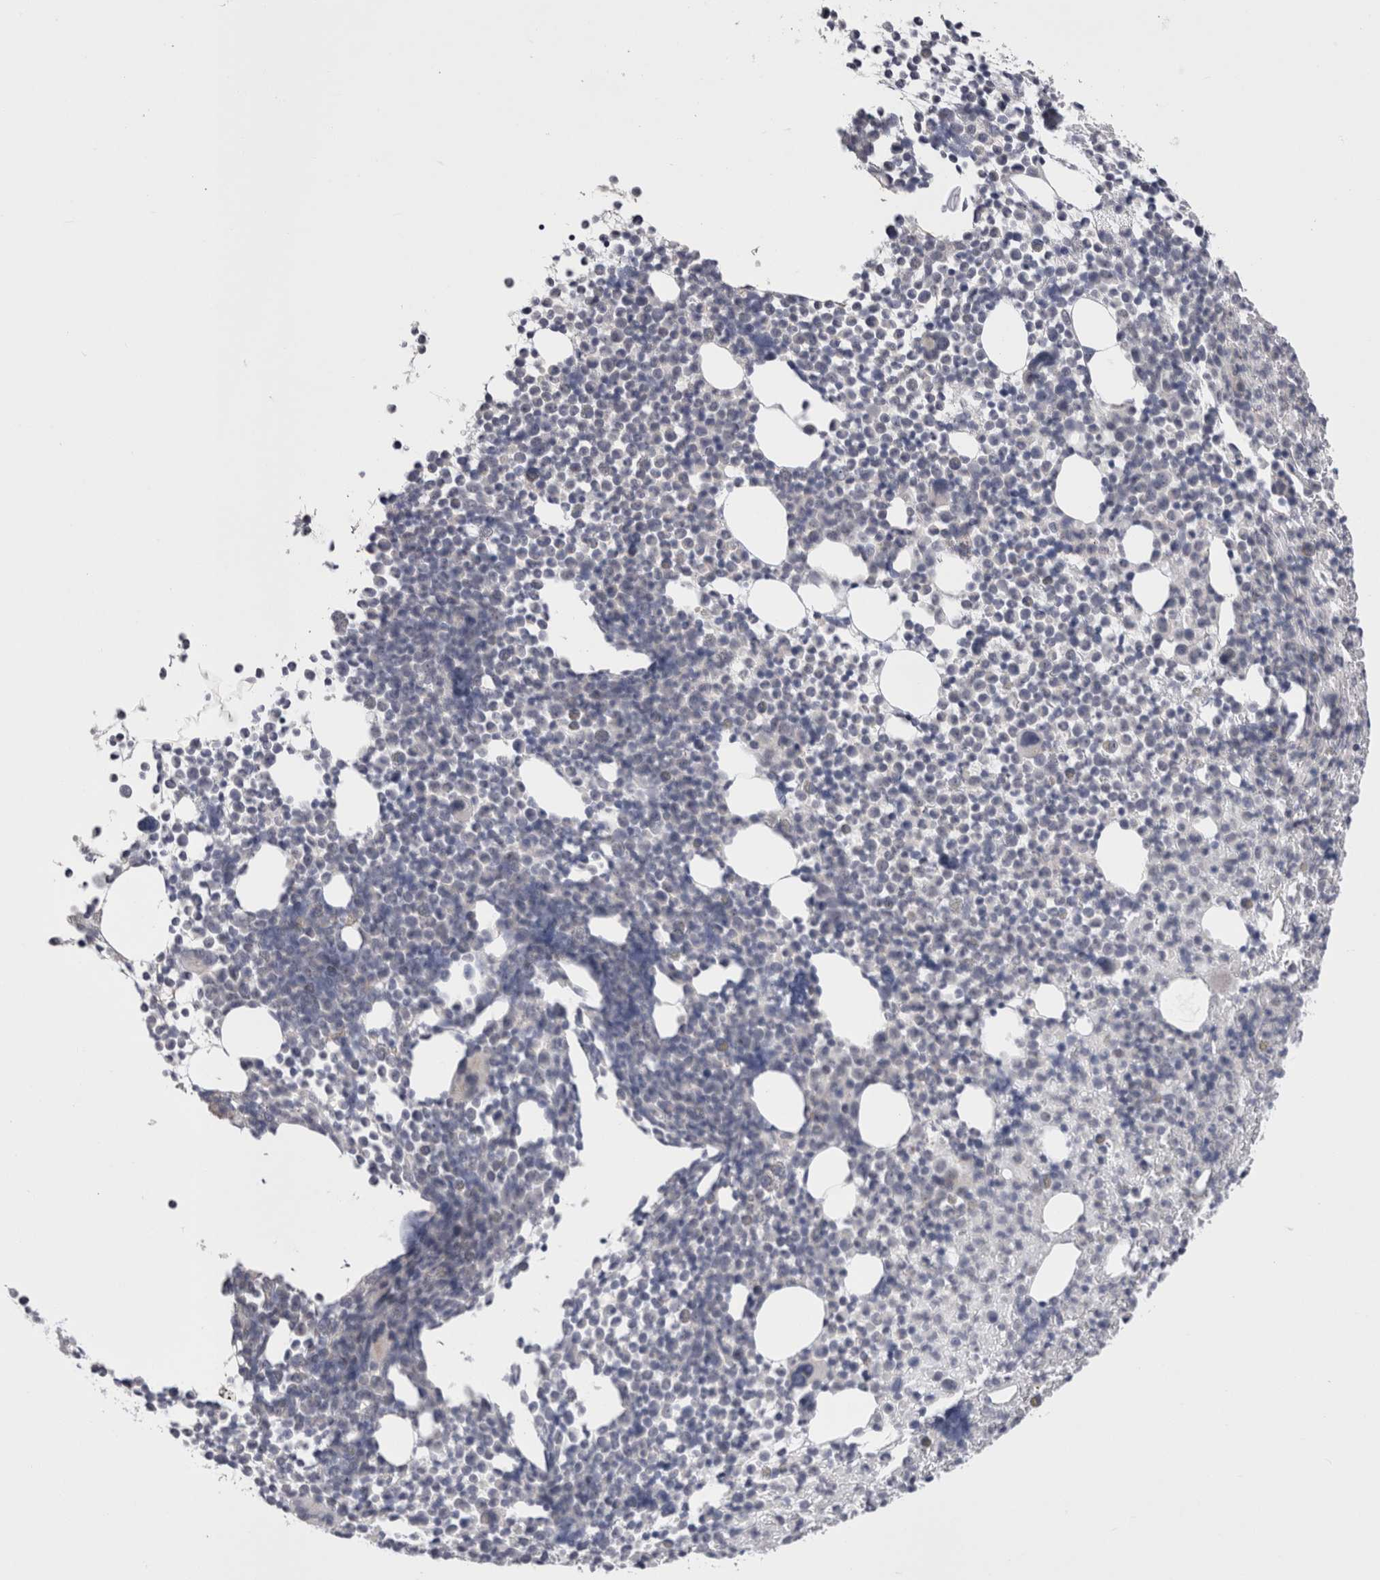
{"staining": {"intensity": "negative", "quantity": "none", "location": "none"}, "tissue": "bone marrow", "cell_type": "Hematopoietic cells", "image_type": "normal", "snomed": [{"axis": "morphology", "description": "Normal tissue, NOS"}, {"axis": "morphology", "description": "Inflammation, NOS"}, {"axis": "topography", "description": "Bone marrow"}], "caption": "Immunohistochemistry histopathology image of unremarkable bone marrow: bone marrow stained with DAB reveals no significant protein positivity in hematopoietic cells. Nuclei are stained in blue.", "gene": "PWP2", "patient": {"sex": "male", "age": 34}}